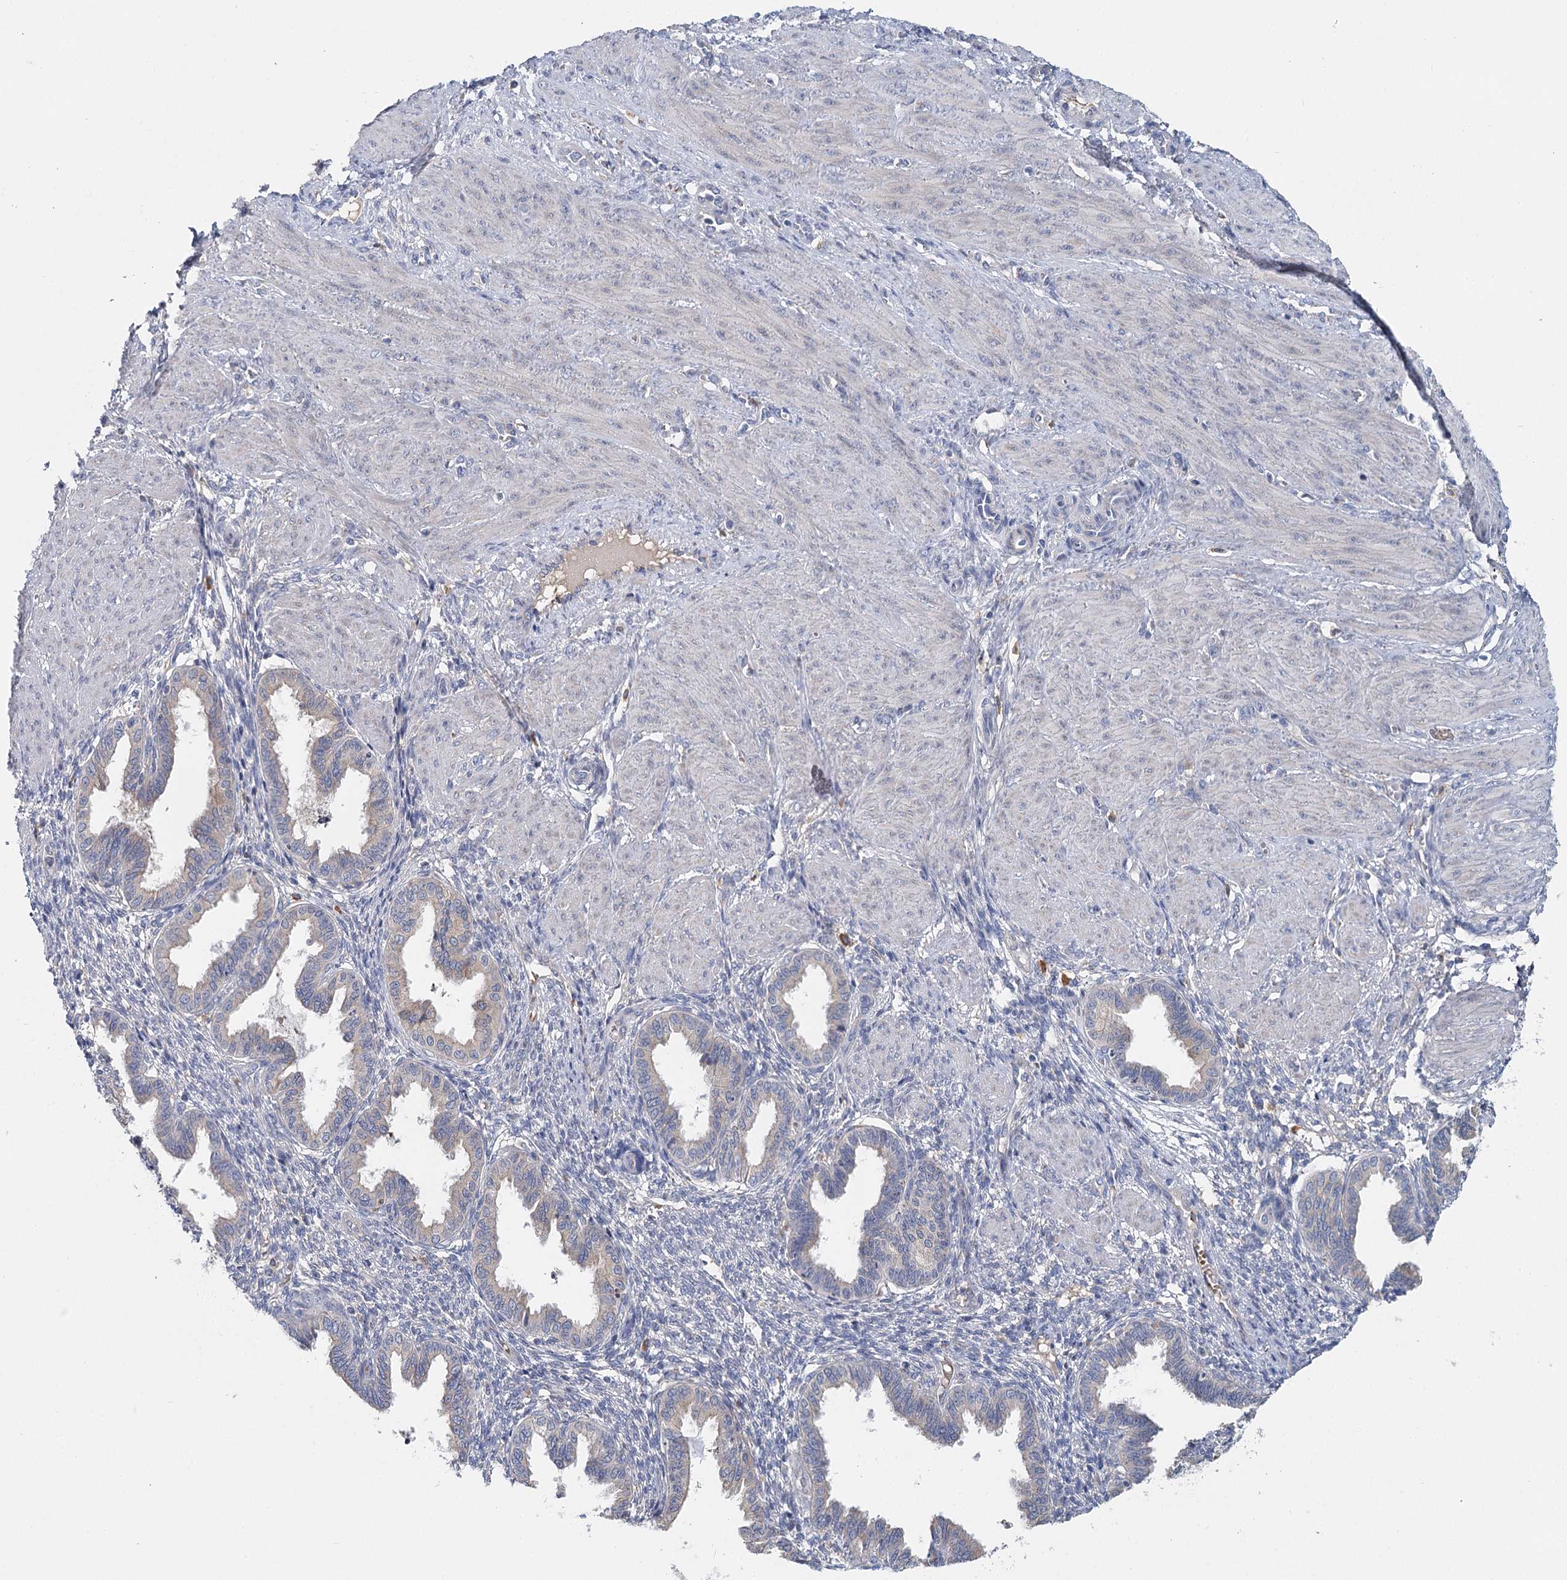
{"staining": {"intensity": "negative", "quantity": "none", "location": "none"}, "tissue": "endometrium", "cell_type": "Cells in endometrial stroma", "image_type": "normal", "snomed": [{"axis": "morphology", "description": "Normal tissue, NOS"}, {"axis": "topography", "description": "Endometrium"}], "caption": "The image exhibits no staining of cells in endometrial stroma in benign endometrium.", "gene": "ANKRD16", "patient": {"sex": "female", "age": 33}}